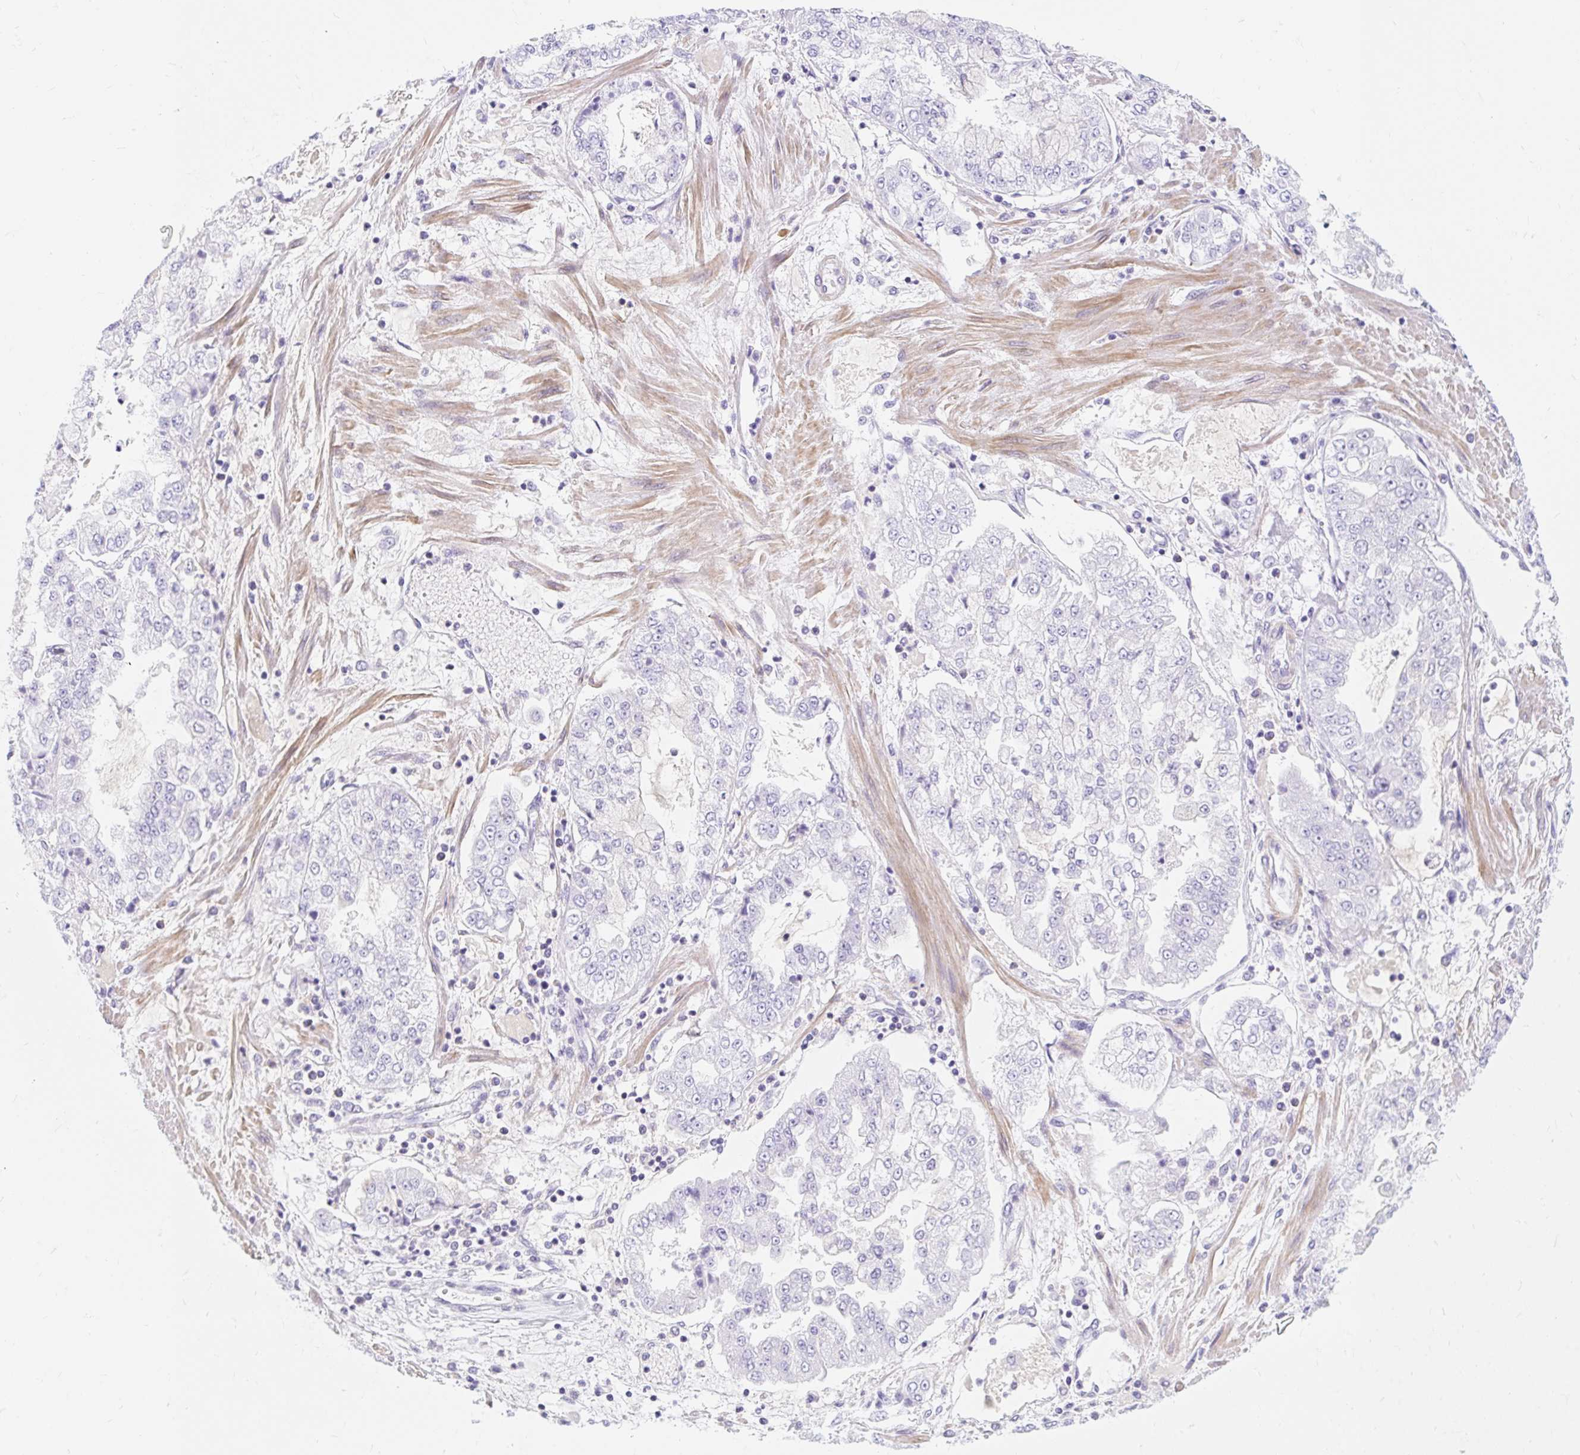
{"staining": {"intensity": "negative", "quantity": "none", "location": "none"}, "tissue": "stomach cancer", "cell_type": "Tumor cells", "image_type": "cancer", "snomed": [{"axis": "morphology", "description": "Adenocarcinoma, NOS"}, {"axis": "topography", "description": "Stomach"}], "caption": "Tumor cells show no significant protein expression in stomach cancer.", "gene": "SLC28A1", "patient": {"sex": "male", "age": 76}}